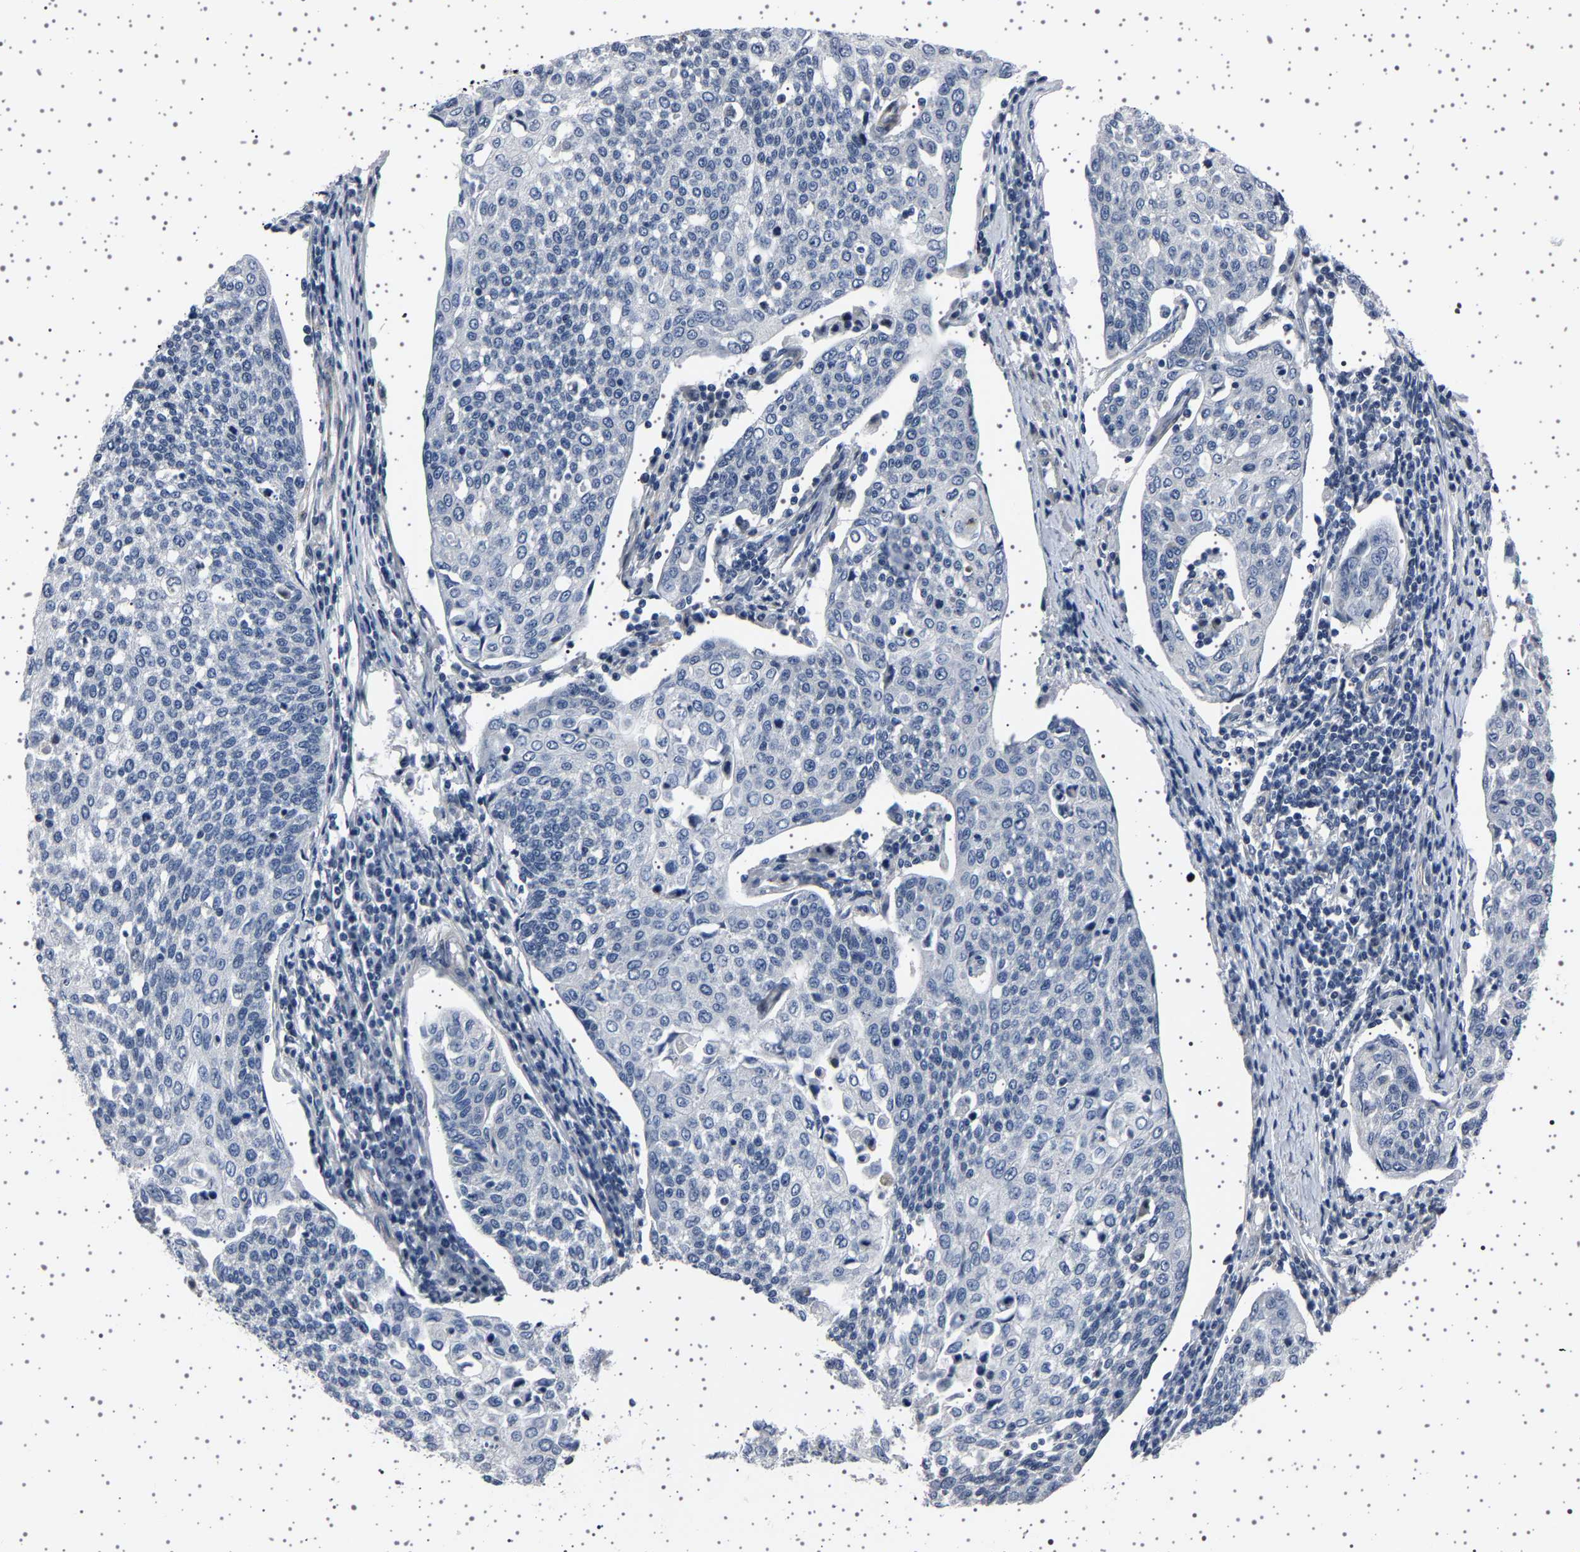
{"staining": {"intensity": "negative", "quantity": "none", "location": "none"}, "tissue": "cervical cancer", "cell_type": "Tumor cells", "image_type": "cancer", "snomed": [{"axis": "morphology", "description": "Squamous cell carcinoma, NOS"}, {"axis": "topography", "description": "Cervix"}], "caption": "Protein analysis of cervical cancer reveals no significant expression in tumor cells.", "gene": "PAK5", "patient": {"sex": "female", "age": 34}}